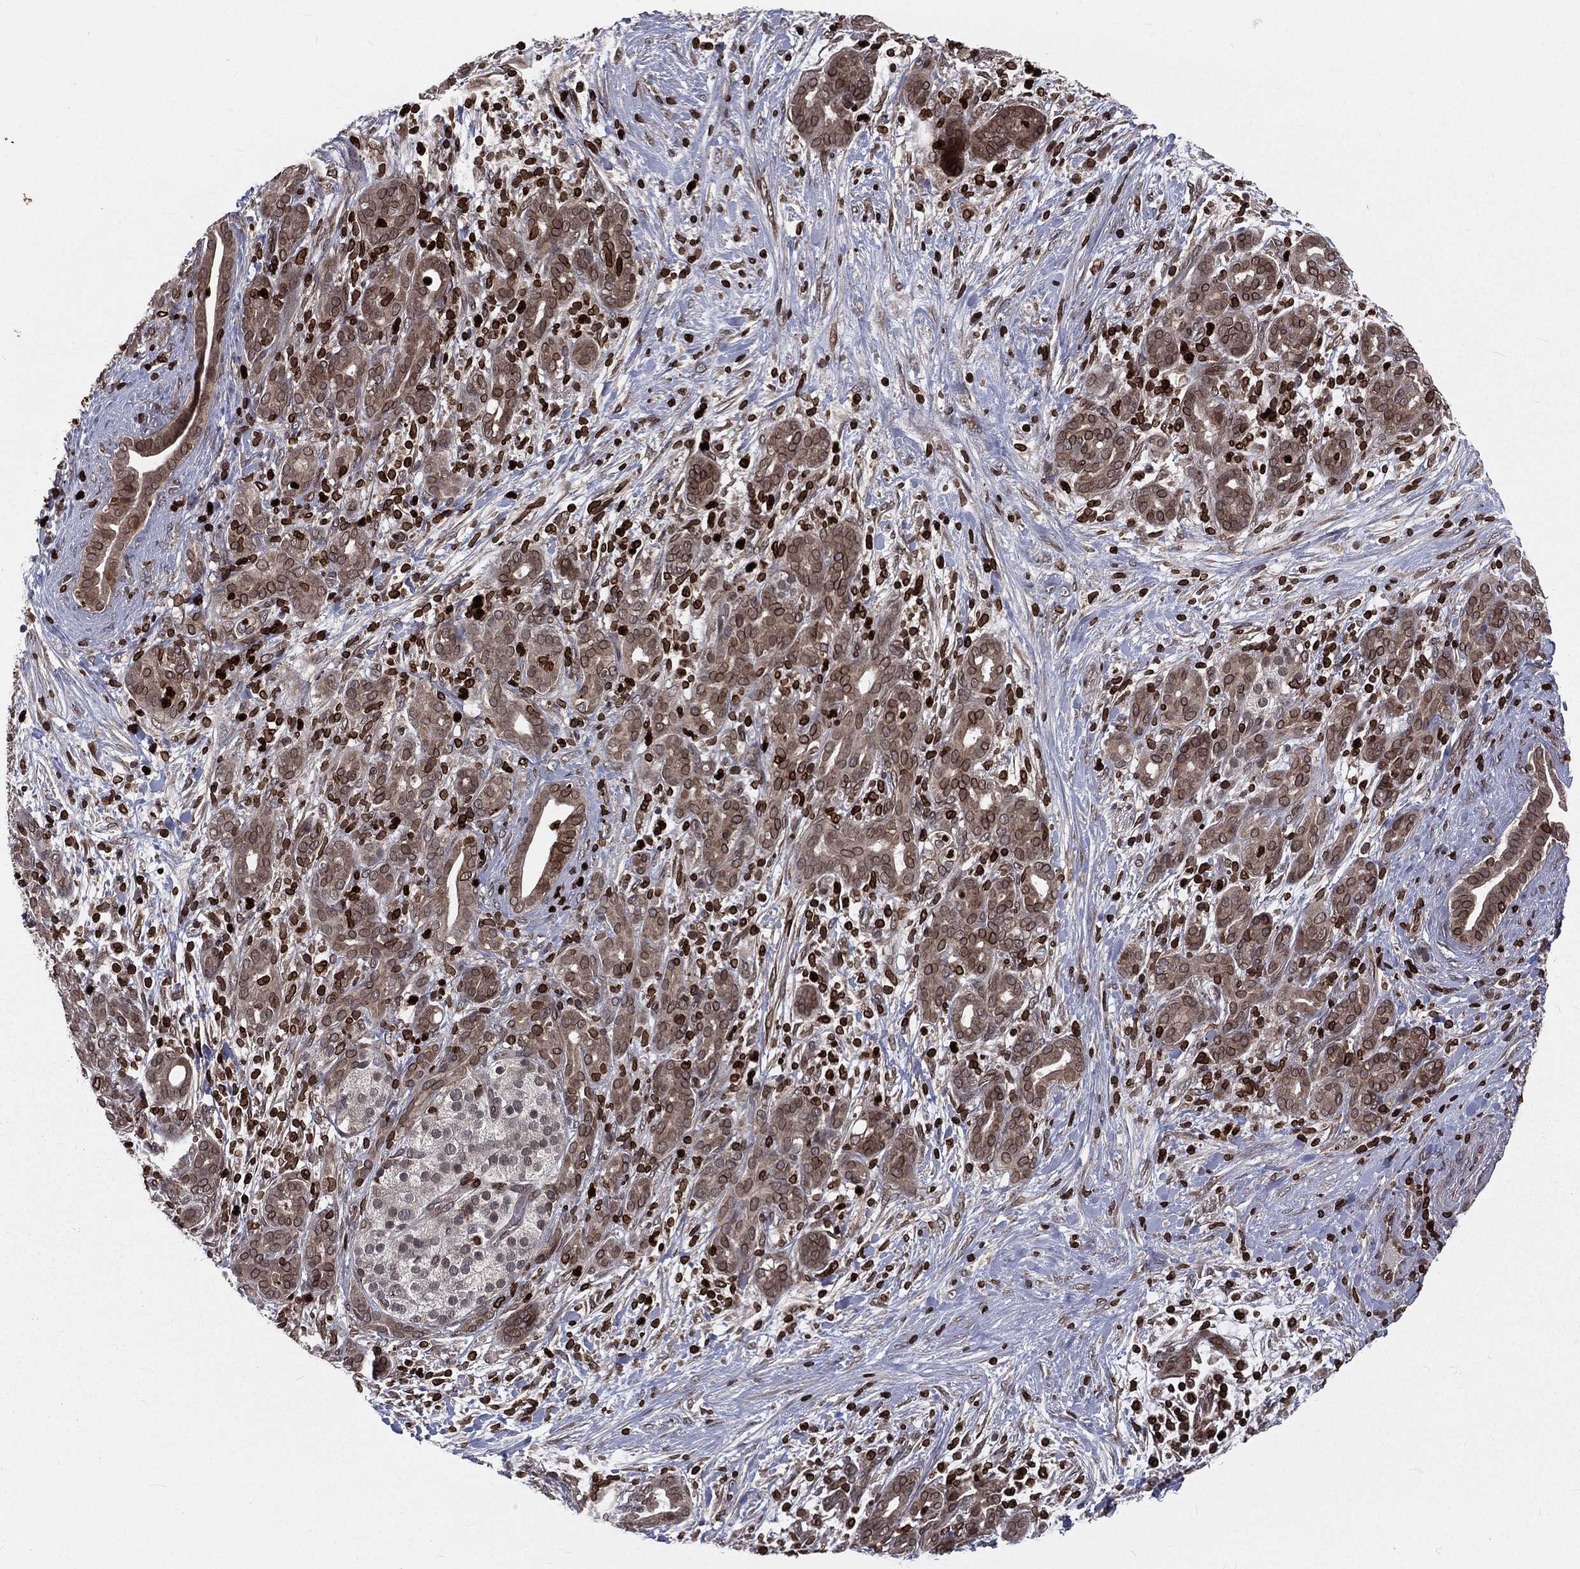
{"staining": {"intensity": "moderate", "quantity": ">75%", "location": "cytoplasmic/membranous,nuclear"}, "tissue": "pancreatic cancer", "cell_type": "Tumor cells", "image_type": "cancer", "snomed": [{"axis": "morphology", "description": "Adenocarcinoma, NOS"}, {"axis": "topography", "description": "Pancreas"}], "caption": "The histopathology image shows a brown stain indicating the presence of a protein in the cytoplasmic/membranous and nuclear of tumor cells in pancreatic cancer. (Stains: DAB (3,3'-diaminobenzidine) in brown, nuclei in blue, Microscopy: brightfield microscopy at high magnification).", "gene": "LBR", "patient": {"sex": "male", "age": 44}}